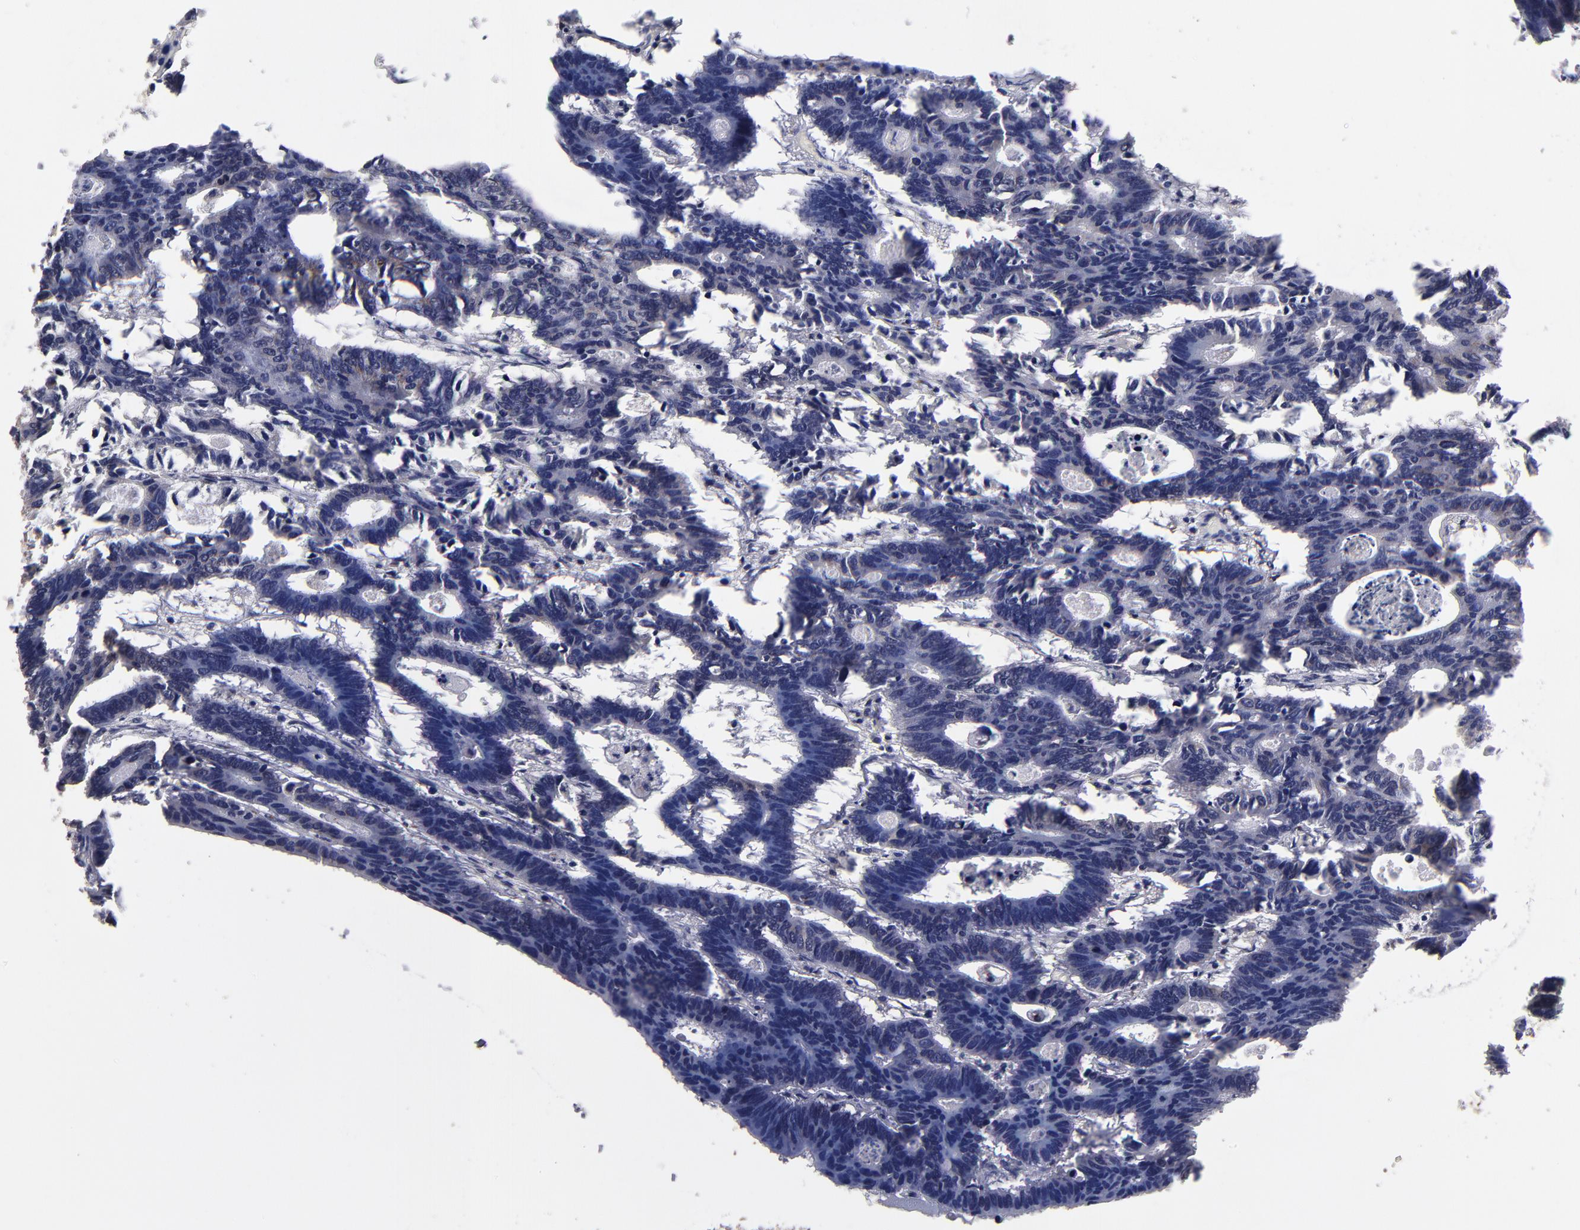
{"staining": {"intensity": "weak", "quantity": "<25%", "location": "cytoplasmic/membranous"}, "tissue": "colorectal cancer", "cell_type": "Tumor cells", "image_type": "cancer", "snomed": [{"axis": "morphology", "description": "Adenocarcinoma, NOS"}, {"axis": "topography", "description": "Colon"}], "caption": "Immunohistochemical staining of colorectal cancer (adenocarcinoma) exhibits no significant staining in tumor cells.", "gene": "CSDC2", "patient": {"sex": "female", "age": 55}}